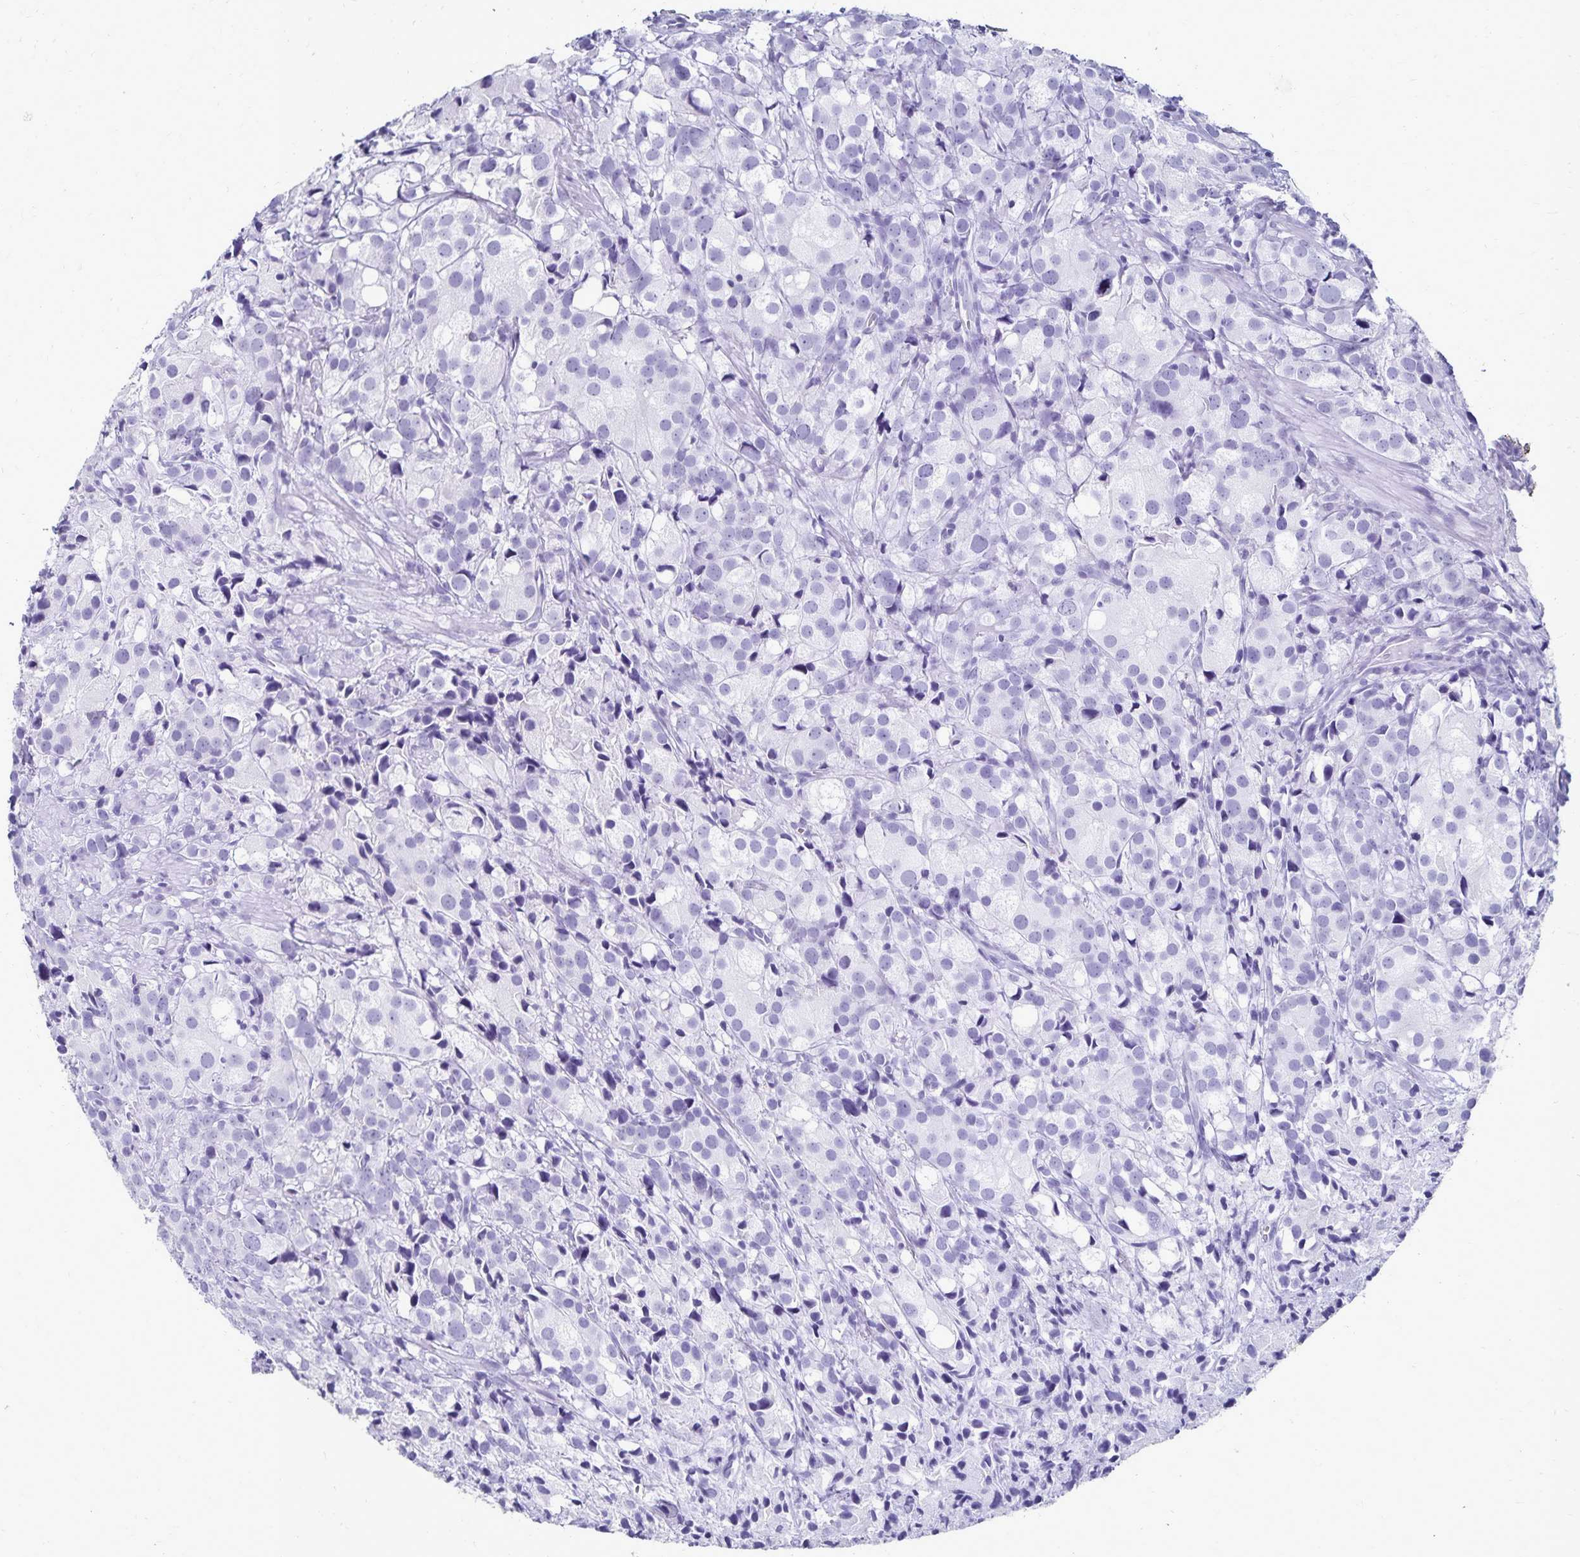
{"staining": {"intensity": "negative", "quantity": "none", "location": "none"}, "tissue": "prostate cancer", "cell_type": "Tumor cells", "image_type": "cancer", "snomed": [{"axis": "morphology", "description": "Adenocarcinoma, High grade"}, {"axis": "topography", "description": "Prostate"}], "caption": "There is no significant expression in tumor cells of prostate high-grade adenocarcinoma.", "gene": "GIP", "patient": {"sex": "male", "age": 86}}